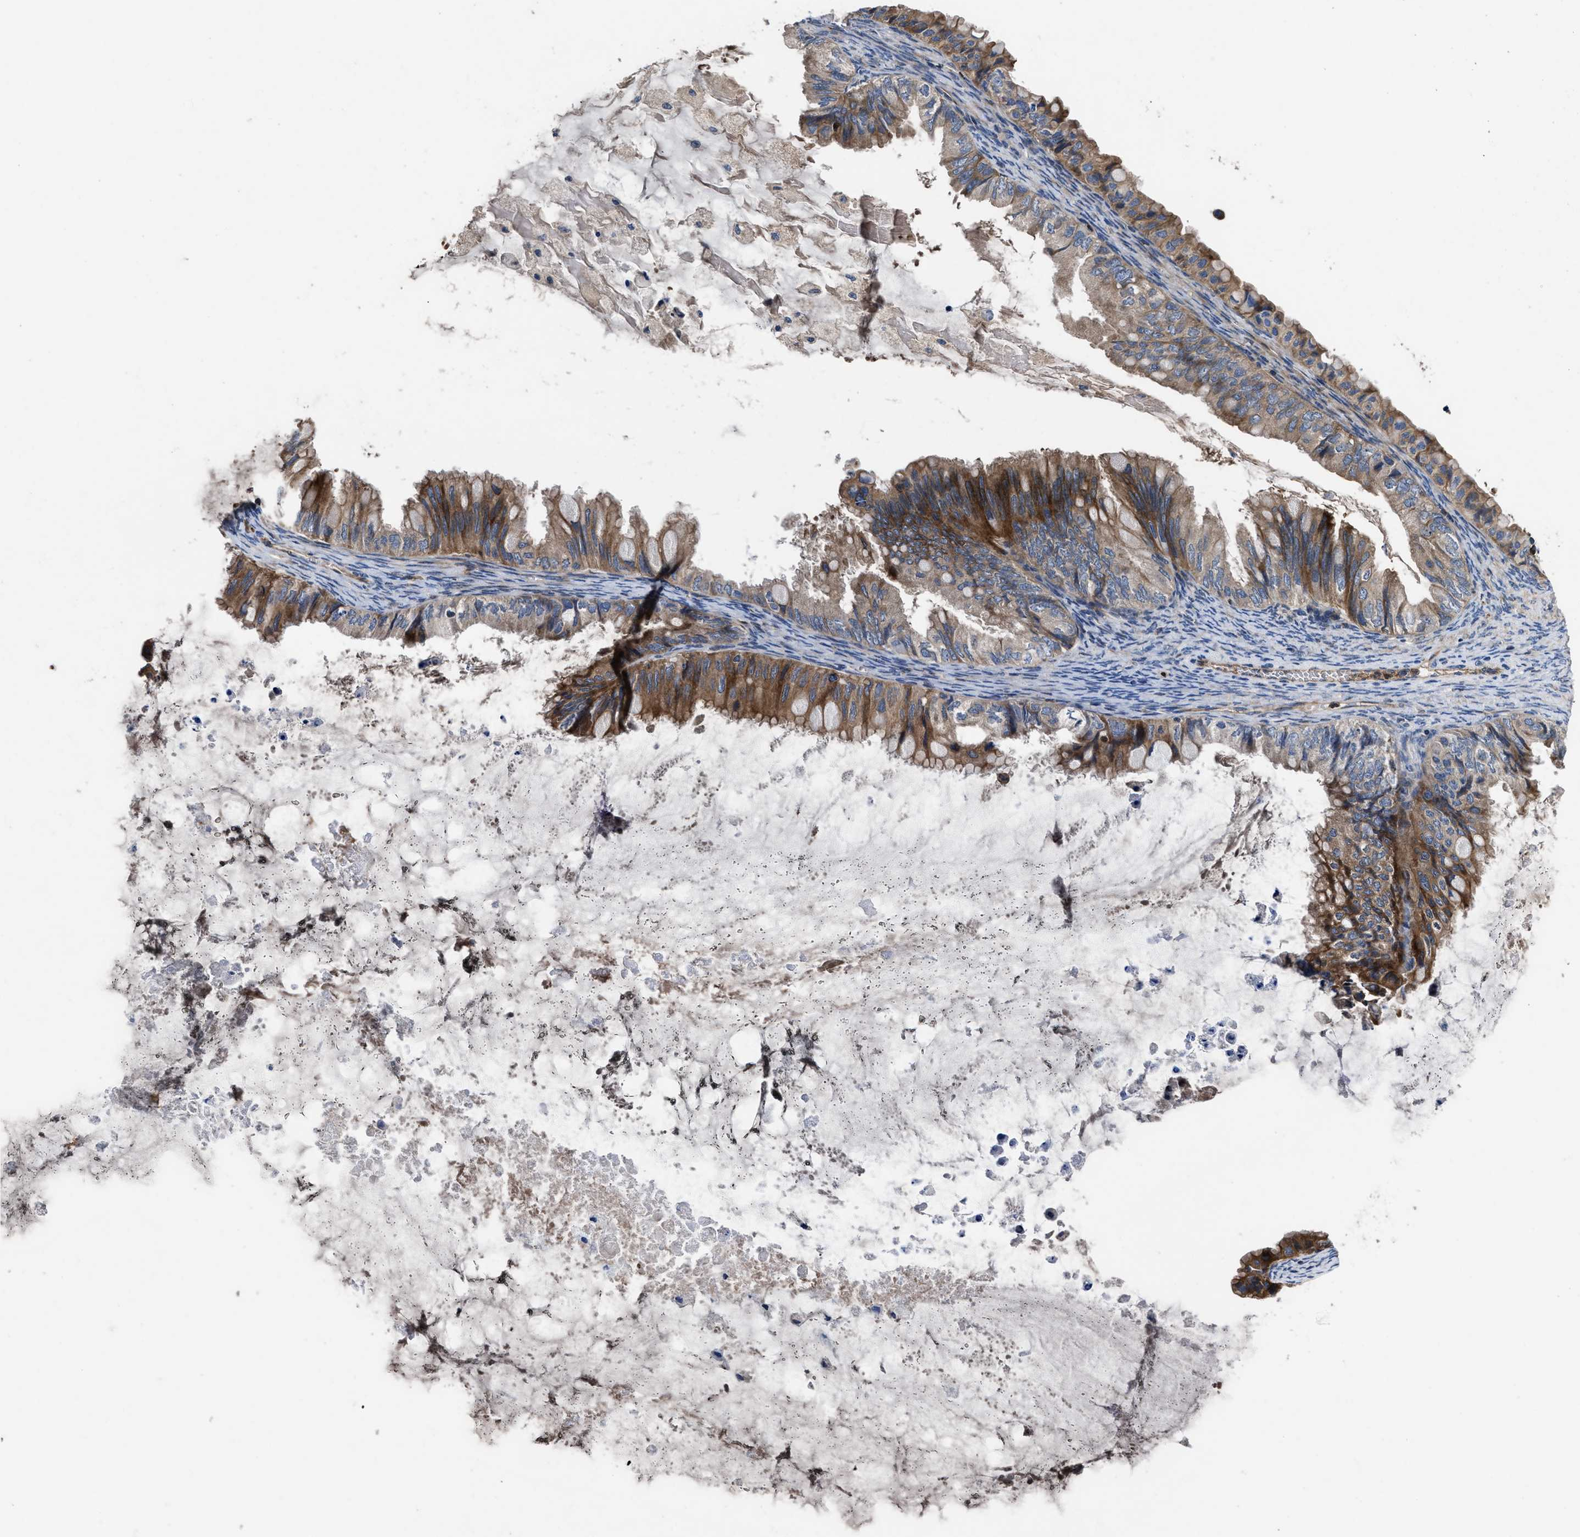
{"staining": {"intensity": "moderate", "quantity": ">75%", "location": "cytoplasmic/membranous"}, "tissue": "ovarian cancer", "cell_type": "Tumor cells", "image_type": "cancer", "snomed": [{"axis": "morphology", "description": "Cystadenocarcinoma, mucinous, NOS"}, {"axis": "topography", "description": "Ovary"}], "caption": "Approximately >75% of tumor cells in ovarian mucinous cystadenocarcinoma demonstrate moderate cytoplasmic/membranous protein expression as visualized by brown immunohistochemical staining.", "gene": "YBEY", "patient": {"sex": "female", "age": 80}}